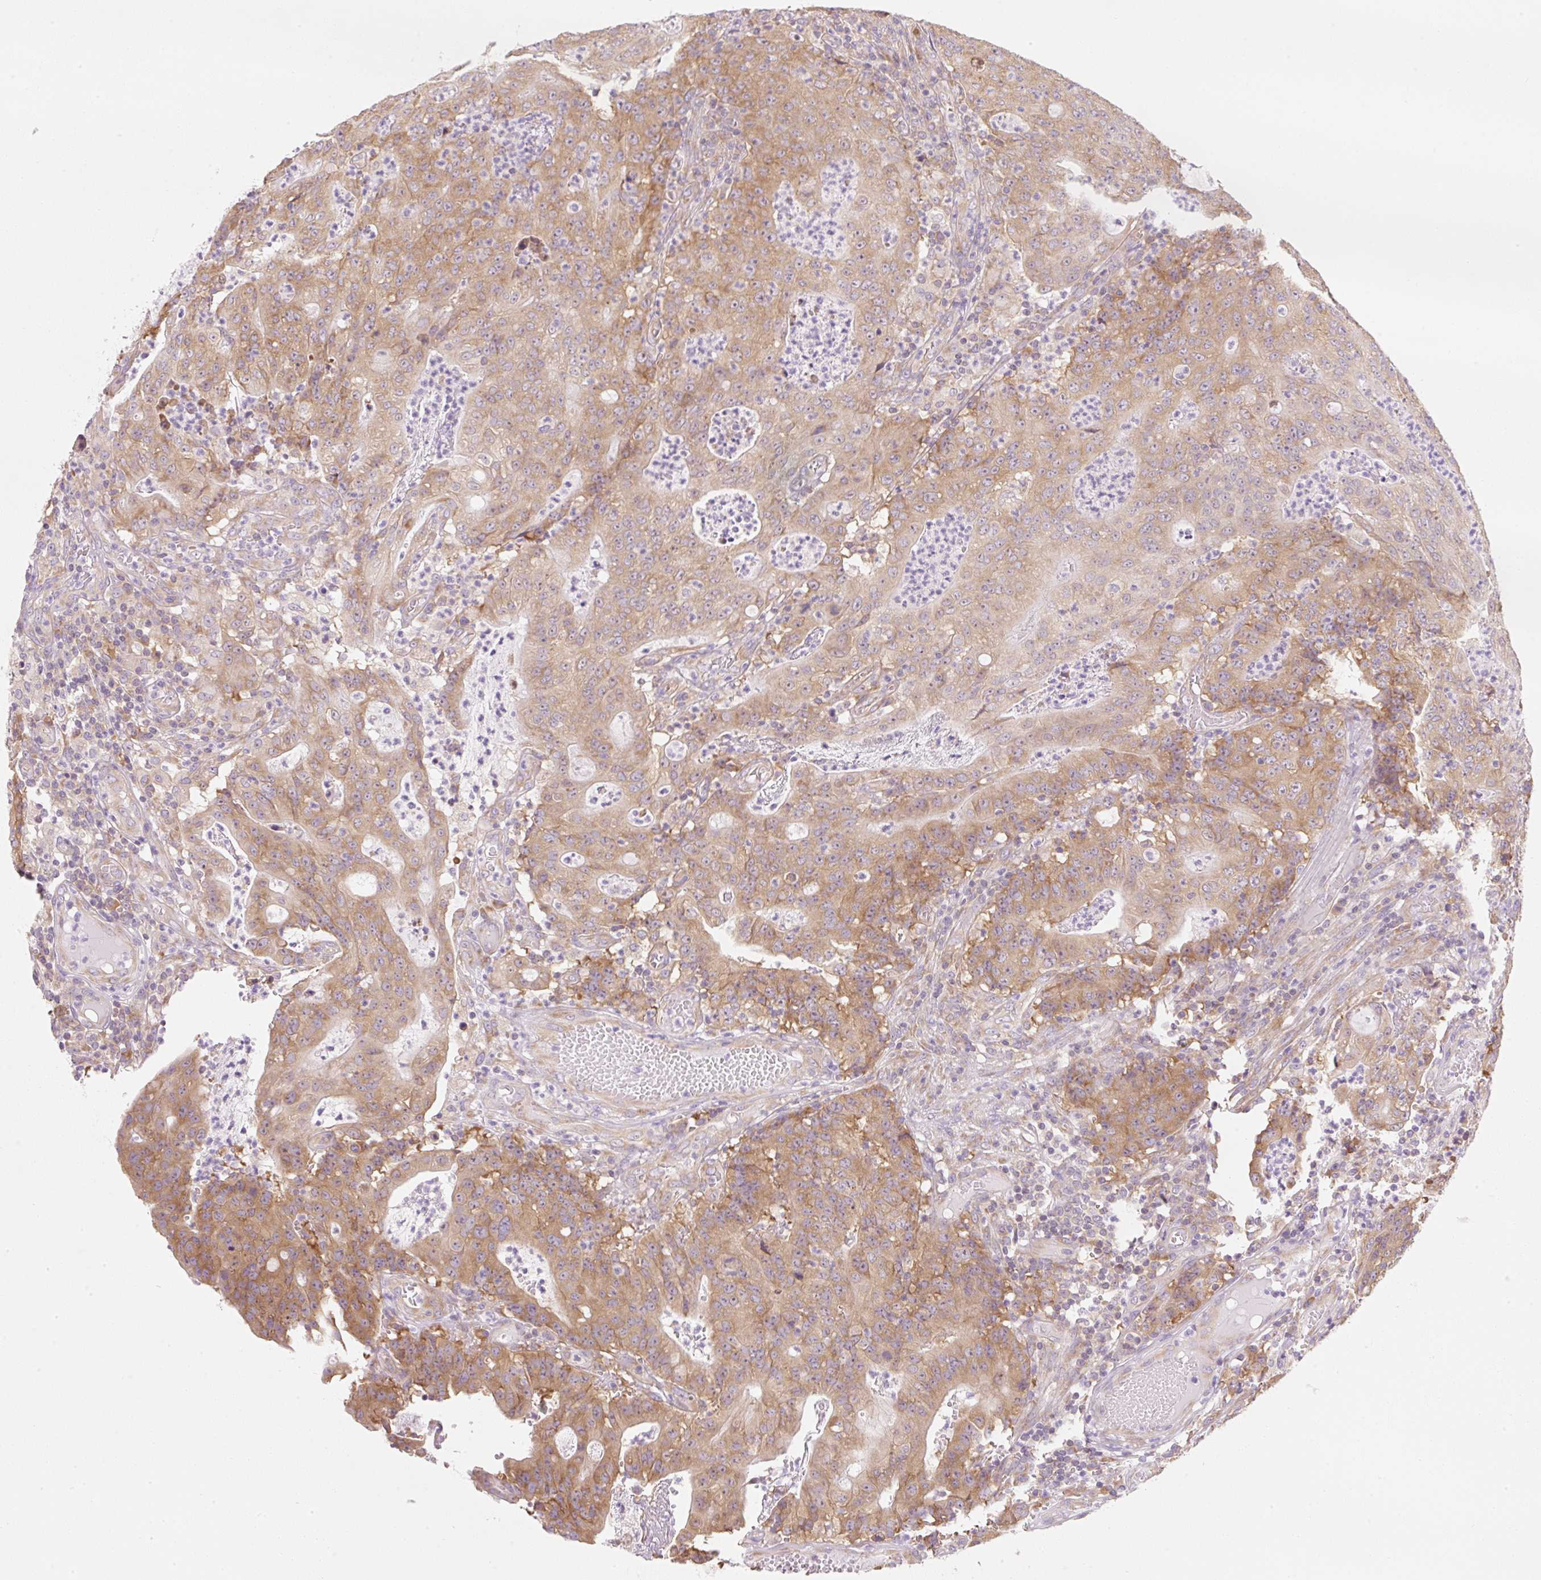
{"staining": {"intensity": "moderate", "quantity": ">75%", "location": "cytoplasmic/membranous"}, "tissue": "colorectal cancer", "cell_type": "Tumor cells", "image_type": "cancer", "snomed": [{"axis": "morphology", "description": "Adenocarcinoma, NOS"}, {"axis": "topography", "description": "Colon"}], "caption": "Brown immunohistochemical staining in adenocarcinoma (colorectal) displays moderate cytoplasmic/membranous staining in approximately >75% of tumor cells.", "gene": "RPL18A", "patient": {"sex": "male", "age": 83}}